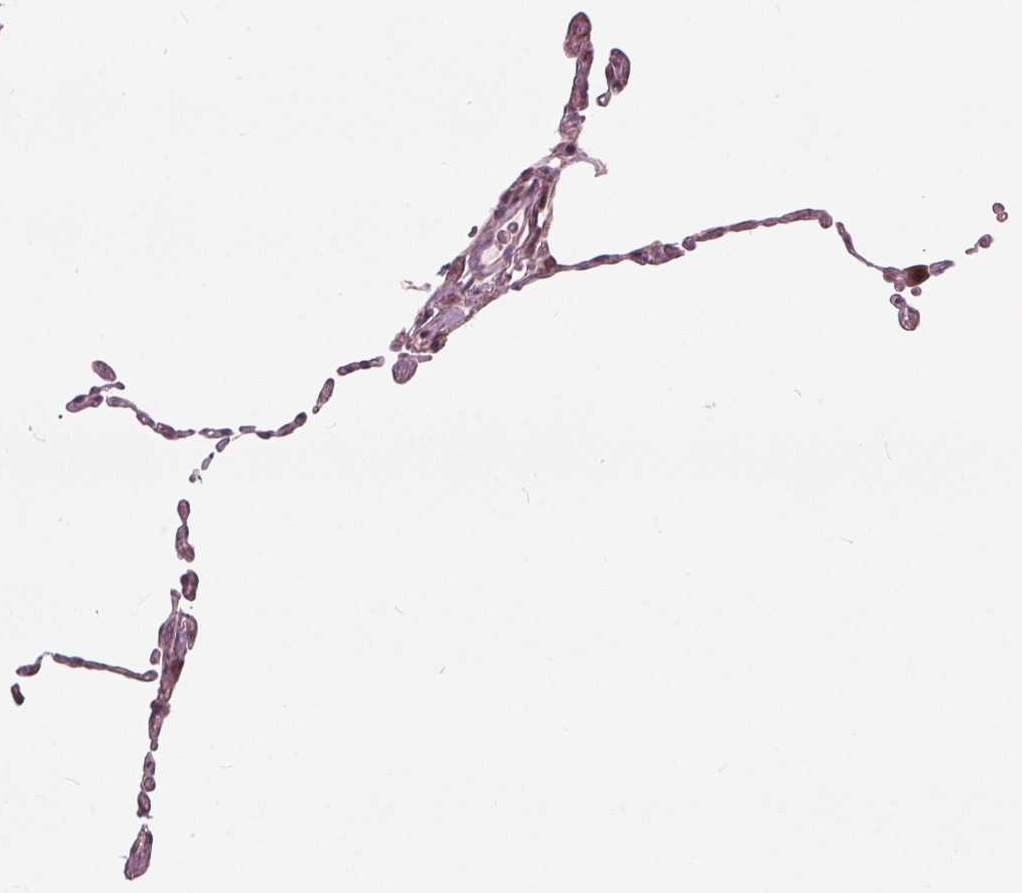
{"staining": {"intensity": "moderate", "quantity": "25%-75%", "location": "nuclear"}, "tissue": "lung", "cell_type": "Alveolar cells", "image_type": "normal", "snomed": [{"axis": "morphology", "description": "Normal tissue, NOS"}, {"axis": "topography", "description": "Lung"}], "caption": "Approximately 25%-75% of alveolar cells in normal human lung show moderate nuclear protein positivity as visualized by brown immunohistochemical staining.", "gene": "NUP210", "patient": {"sex": "female", "age": 57}}